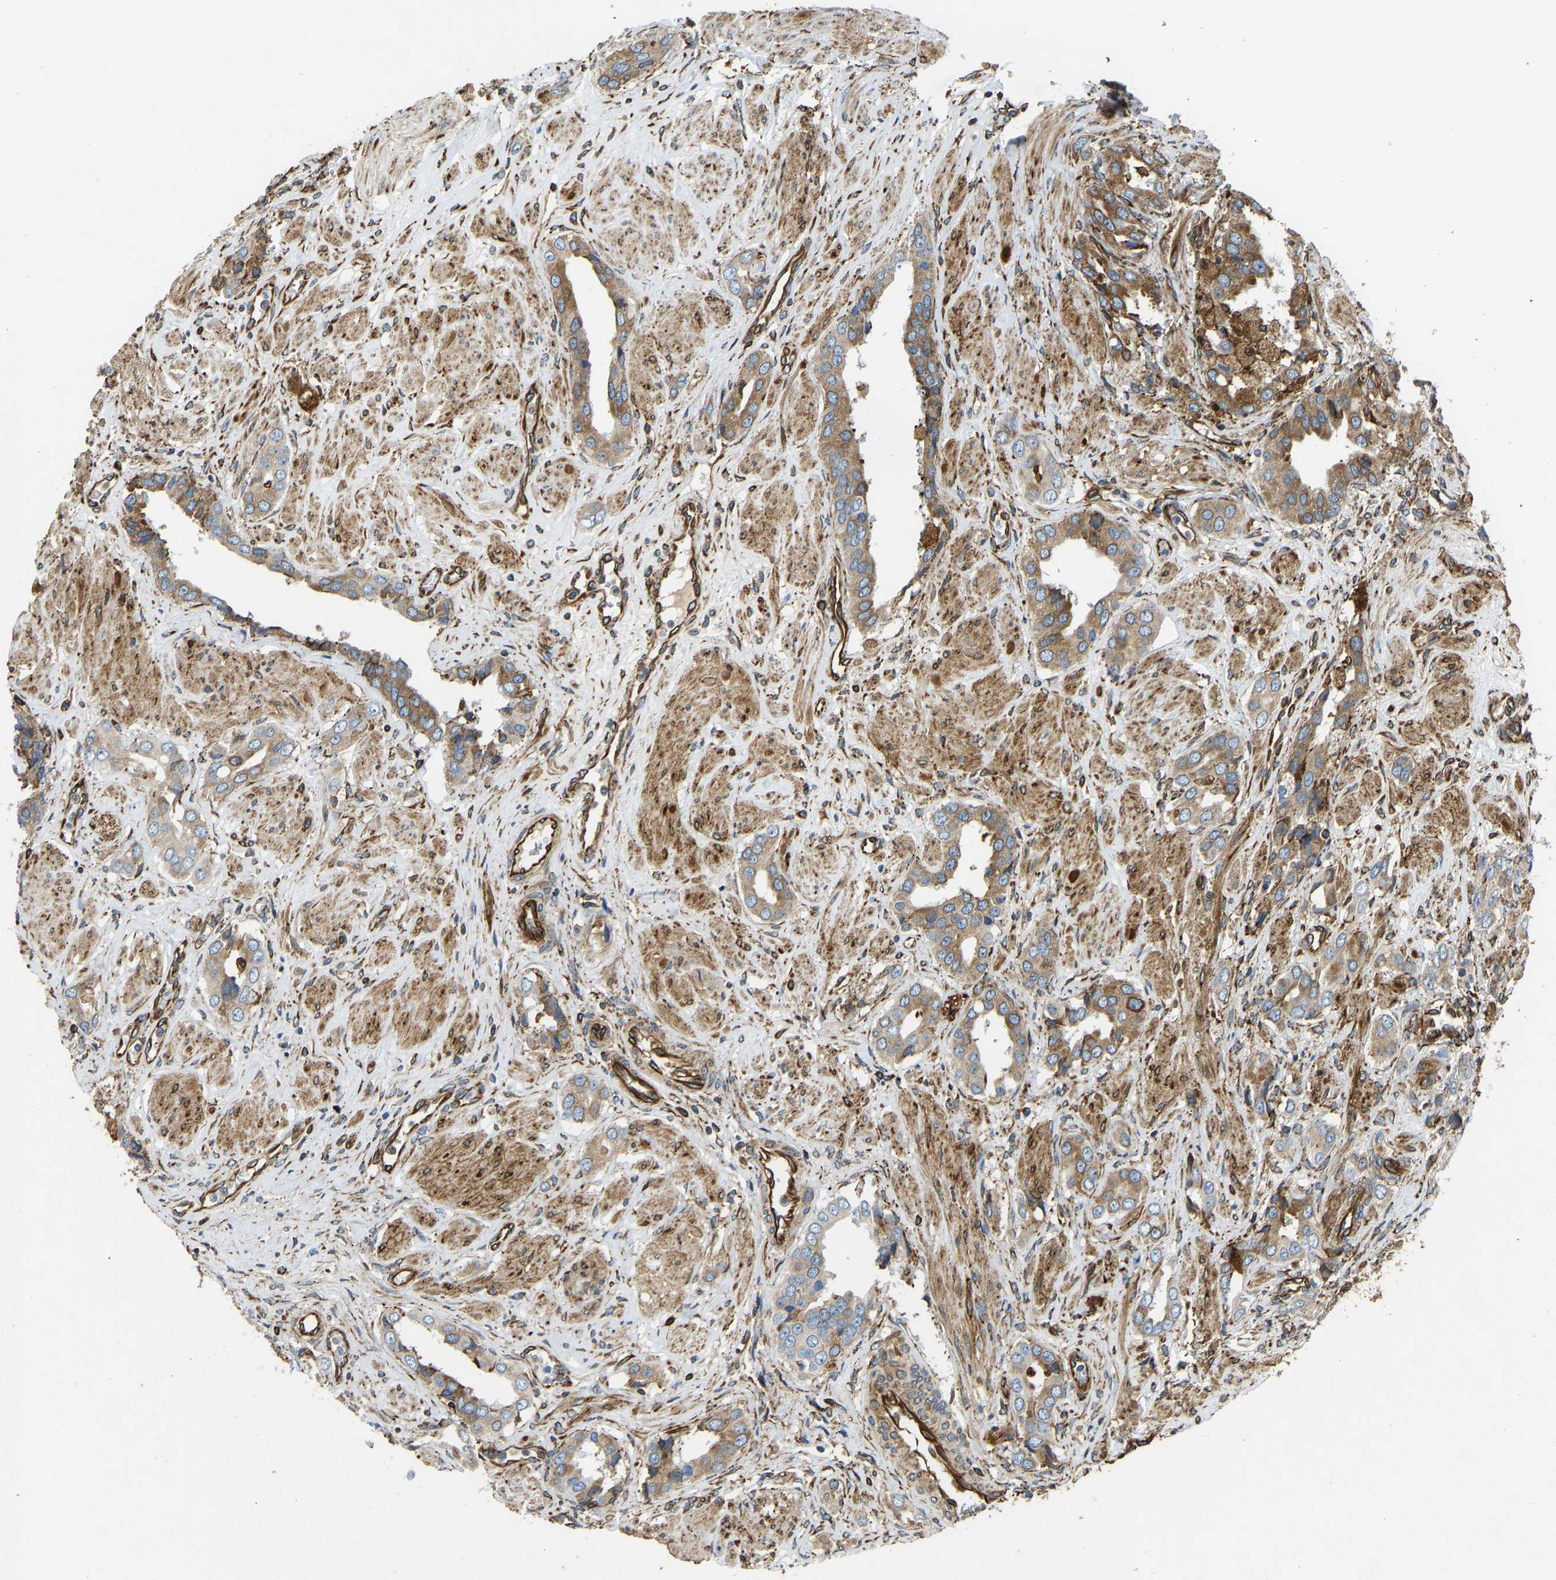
{"staining": {"intensity": "moderate", "quantity": ">75%", "location": "cytoplasmic/membranous"}, "tissue": "prostate cancer", "cell_type": "Tumor cells", "image_type": "cancer", "snomed": [{"axis": "morphology", "description": "Adenocarcinoma, High grade"}, {"axis": "topography", "description": "Prostate"}], "caption": "Protein expression analysis of human adenocarcinoma (high-grade) (prostate) reveals moderate cytoplasmic/membranous positivity in about >75% of tumor cells.", "gene": "BEX3", "patient": {"sex": "male", "age": 52}}